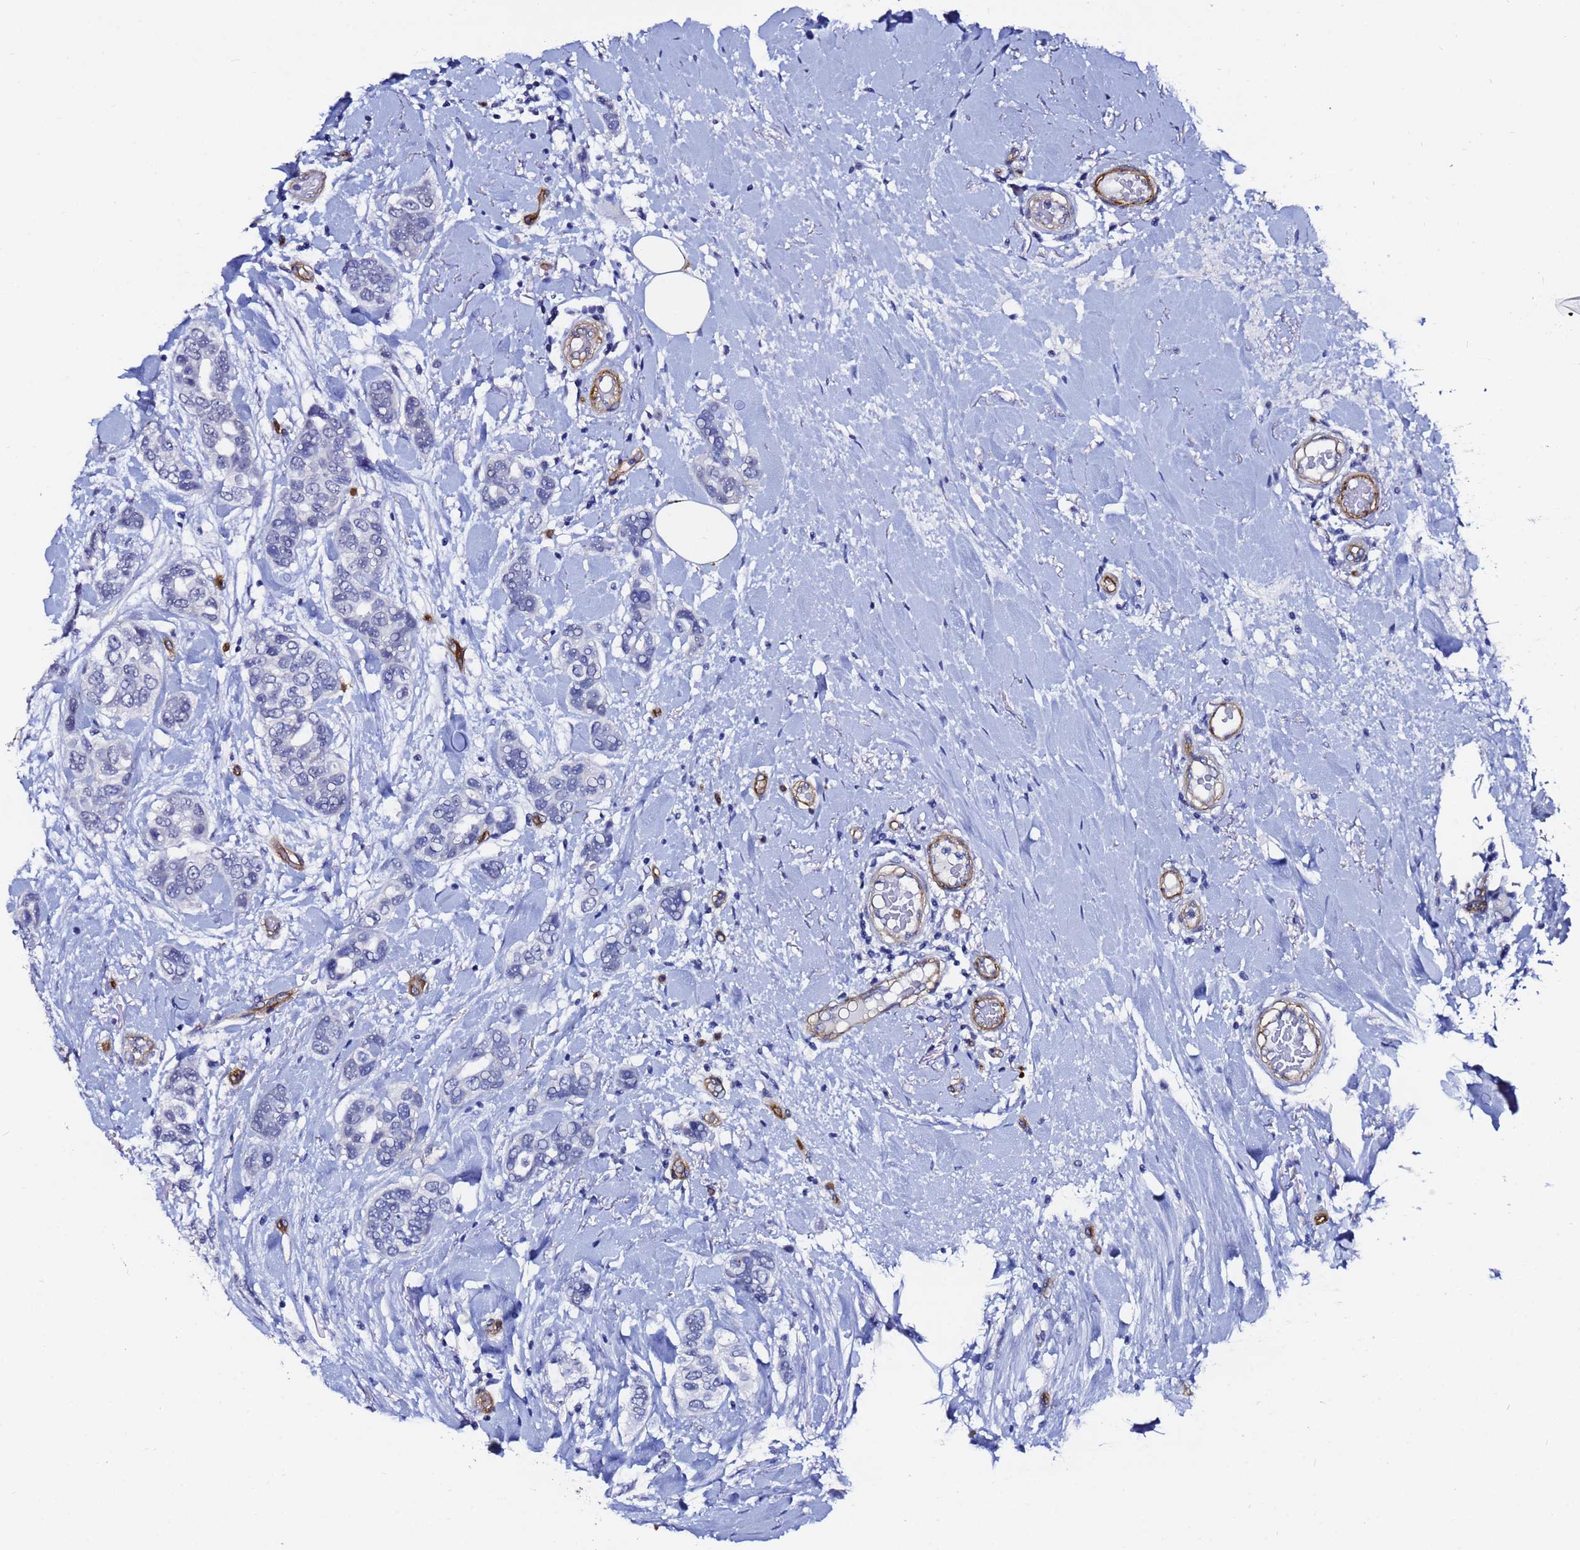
{"staining": {"intensity": "negative", "quantity": "none", "location": "none"}, "tissue": "breast cancer", "cell_type": "Tumor cells", "image_type": "cancer", "snomed": [{"axis": "morphology", "description": "Lobular carcinoma"}, {"axis": "topography", "description": "Breast"}], "caption": "This photomicrograph is of breast lobular carcinoma stained with immunohistochemistry (IHC) to label a protein in brown with the nuclei are counter-stained blue. There is no expression in tumor cells. (Brightfield microscopy of DAB (3,3'-diaminobenzidine) immunohistochemistry (IHC) at high magnification).", "gene": "DEFB104A", "patient": {"sex": "female", "age": 51}}